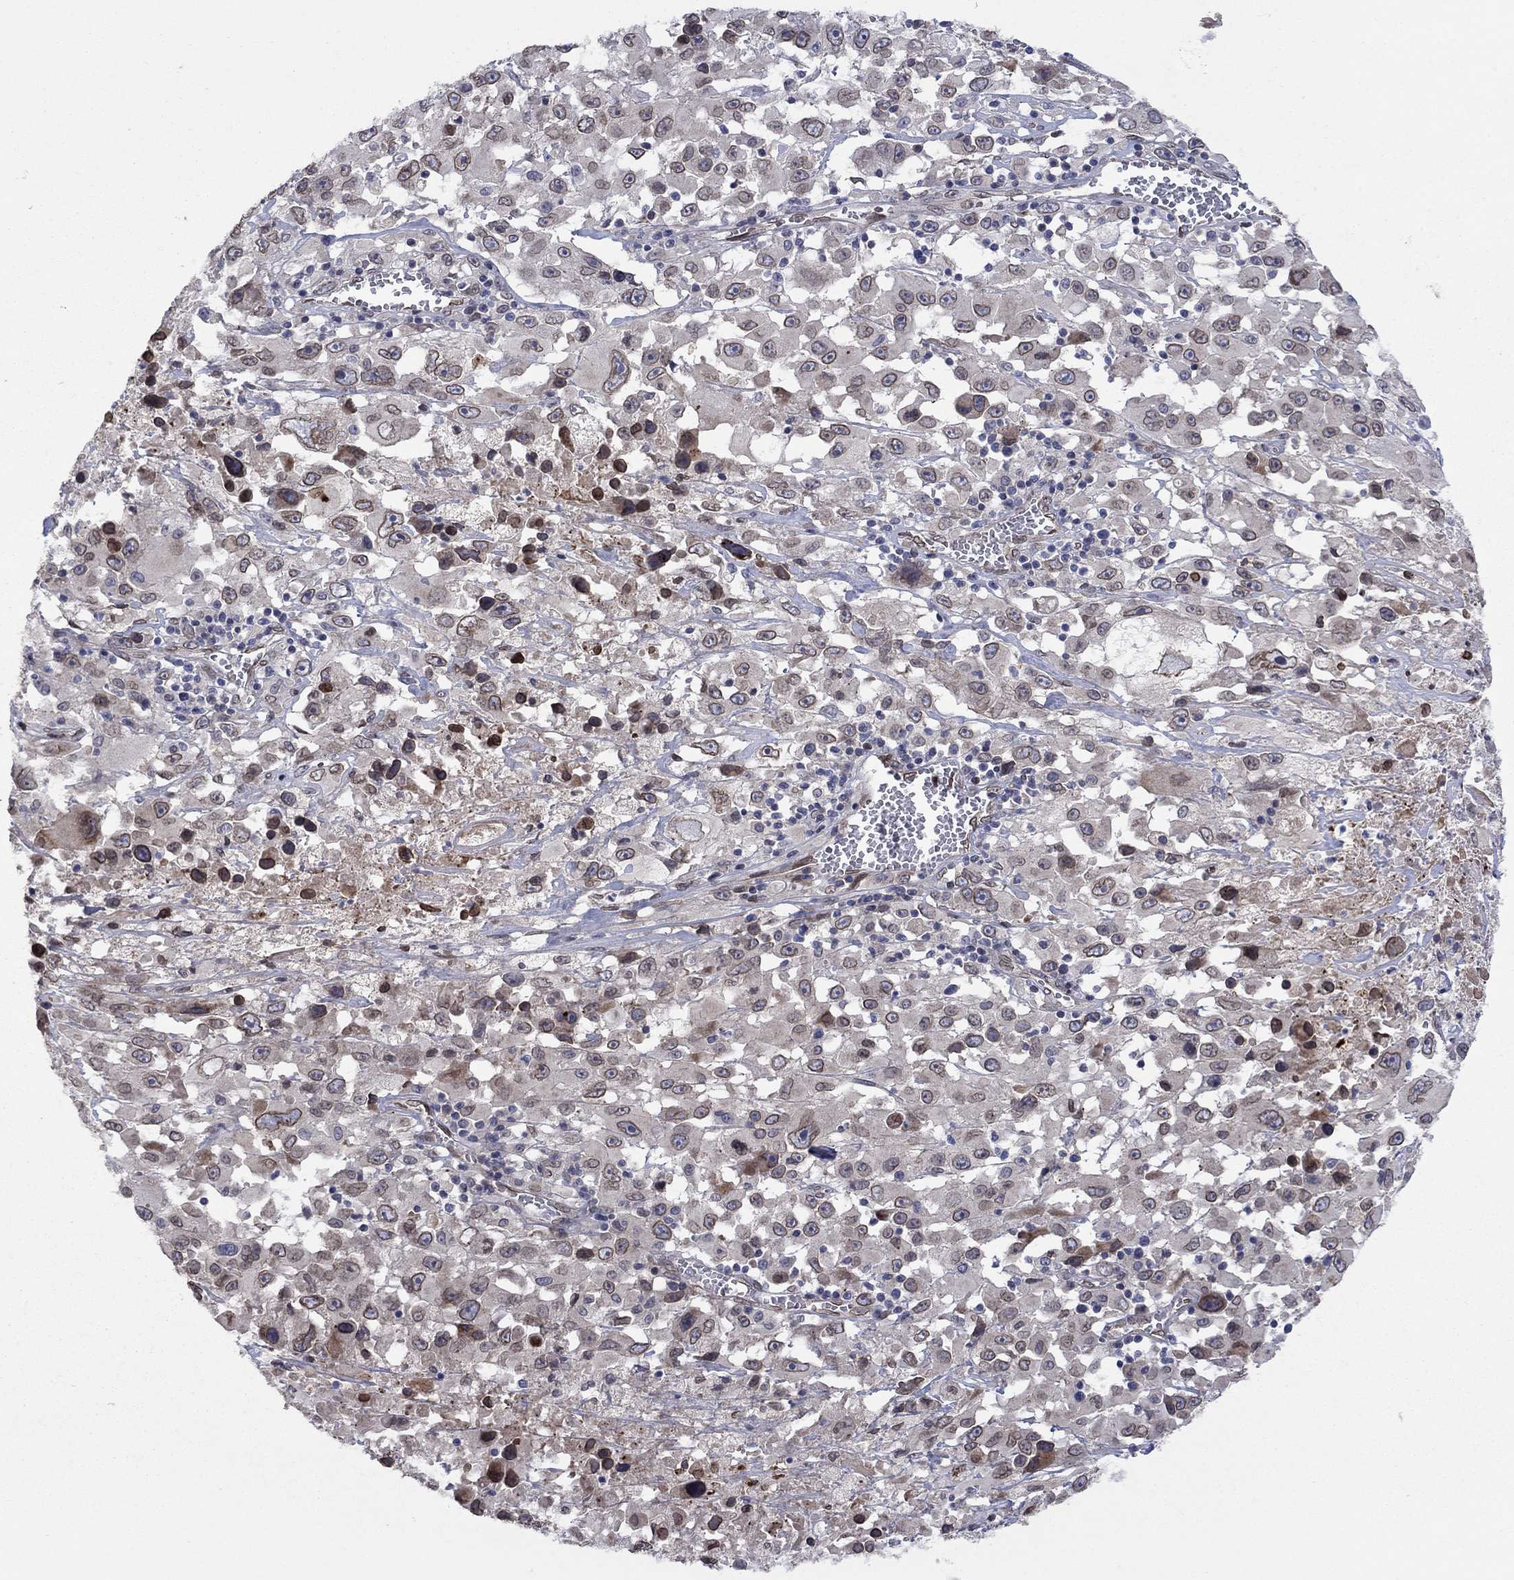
{"staining": {"intensity": "moderate", "quantity": "<25%", "location": "cytoplasmic/membranous"}, "tissue": "melanoma", "cell_type": "Tumor cells", "image_type": "cancer", "snomed": [{"axis": "morphology", "description": "Malignant melanoma, Metastatic site"}, {"axis": "topography", "description": "Lymph node"}], "caption": "Immunohistochemical staining of human malignant melanoma (metastatic site) reveals moderate cytoplasmic/membranous protein positivity in approximately <25% of tumor cells.", "gene": "EMC9", "patient": {"sex": "male", "age": 50}}